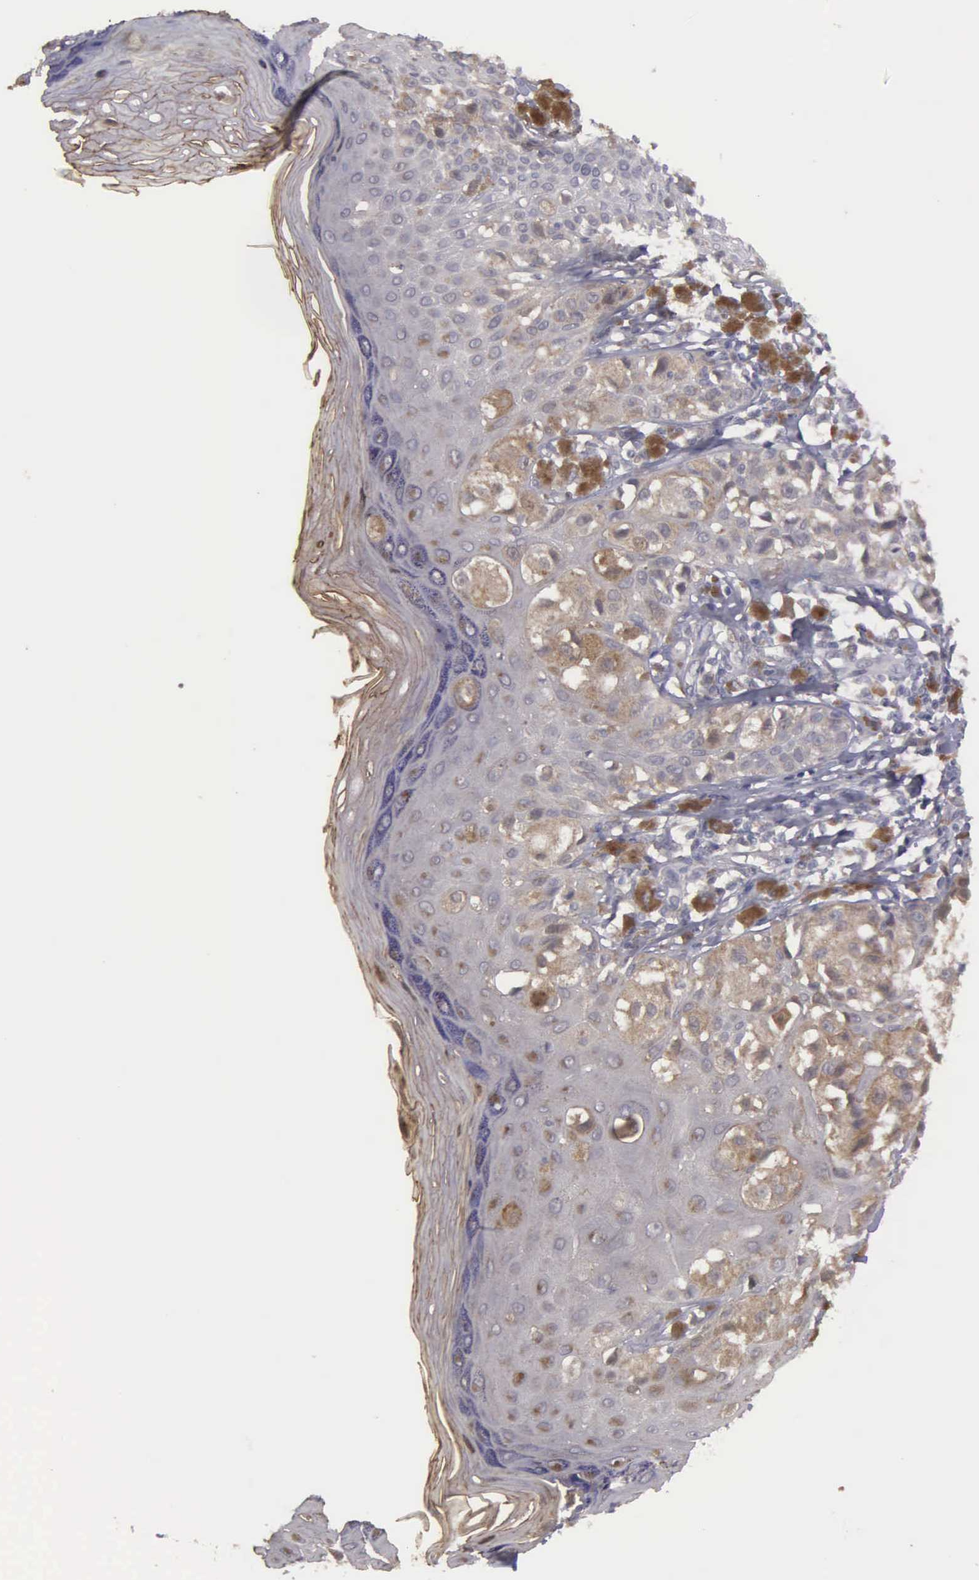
{"staining": {"intensity": "negative", "quantity": "none", "location": "none"}, "tissue": "melanoma", "cell_type": "Tumor cells", "image_type": "cancer", "snomed": [{"axis": "morphology", "description": "Malignant melanoma, NOS"}, {"axis": "topography", "description": "Skin"}], "caption": "Tumor cells show no significant staining in malignant melanoma. (DAB (3,3'-diaminobenzidine) immunohistochemistry (IHC) visualized using brightfield microscopy, high magnification).", "gene": "RTL10", "patient": {"sex": "female", "age": 55}}